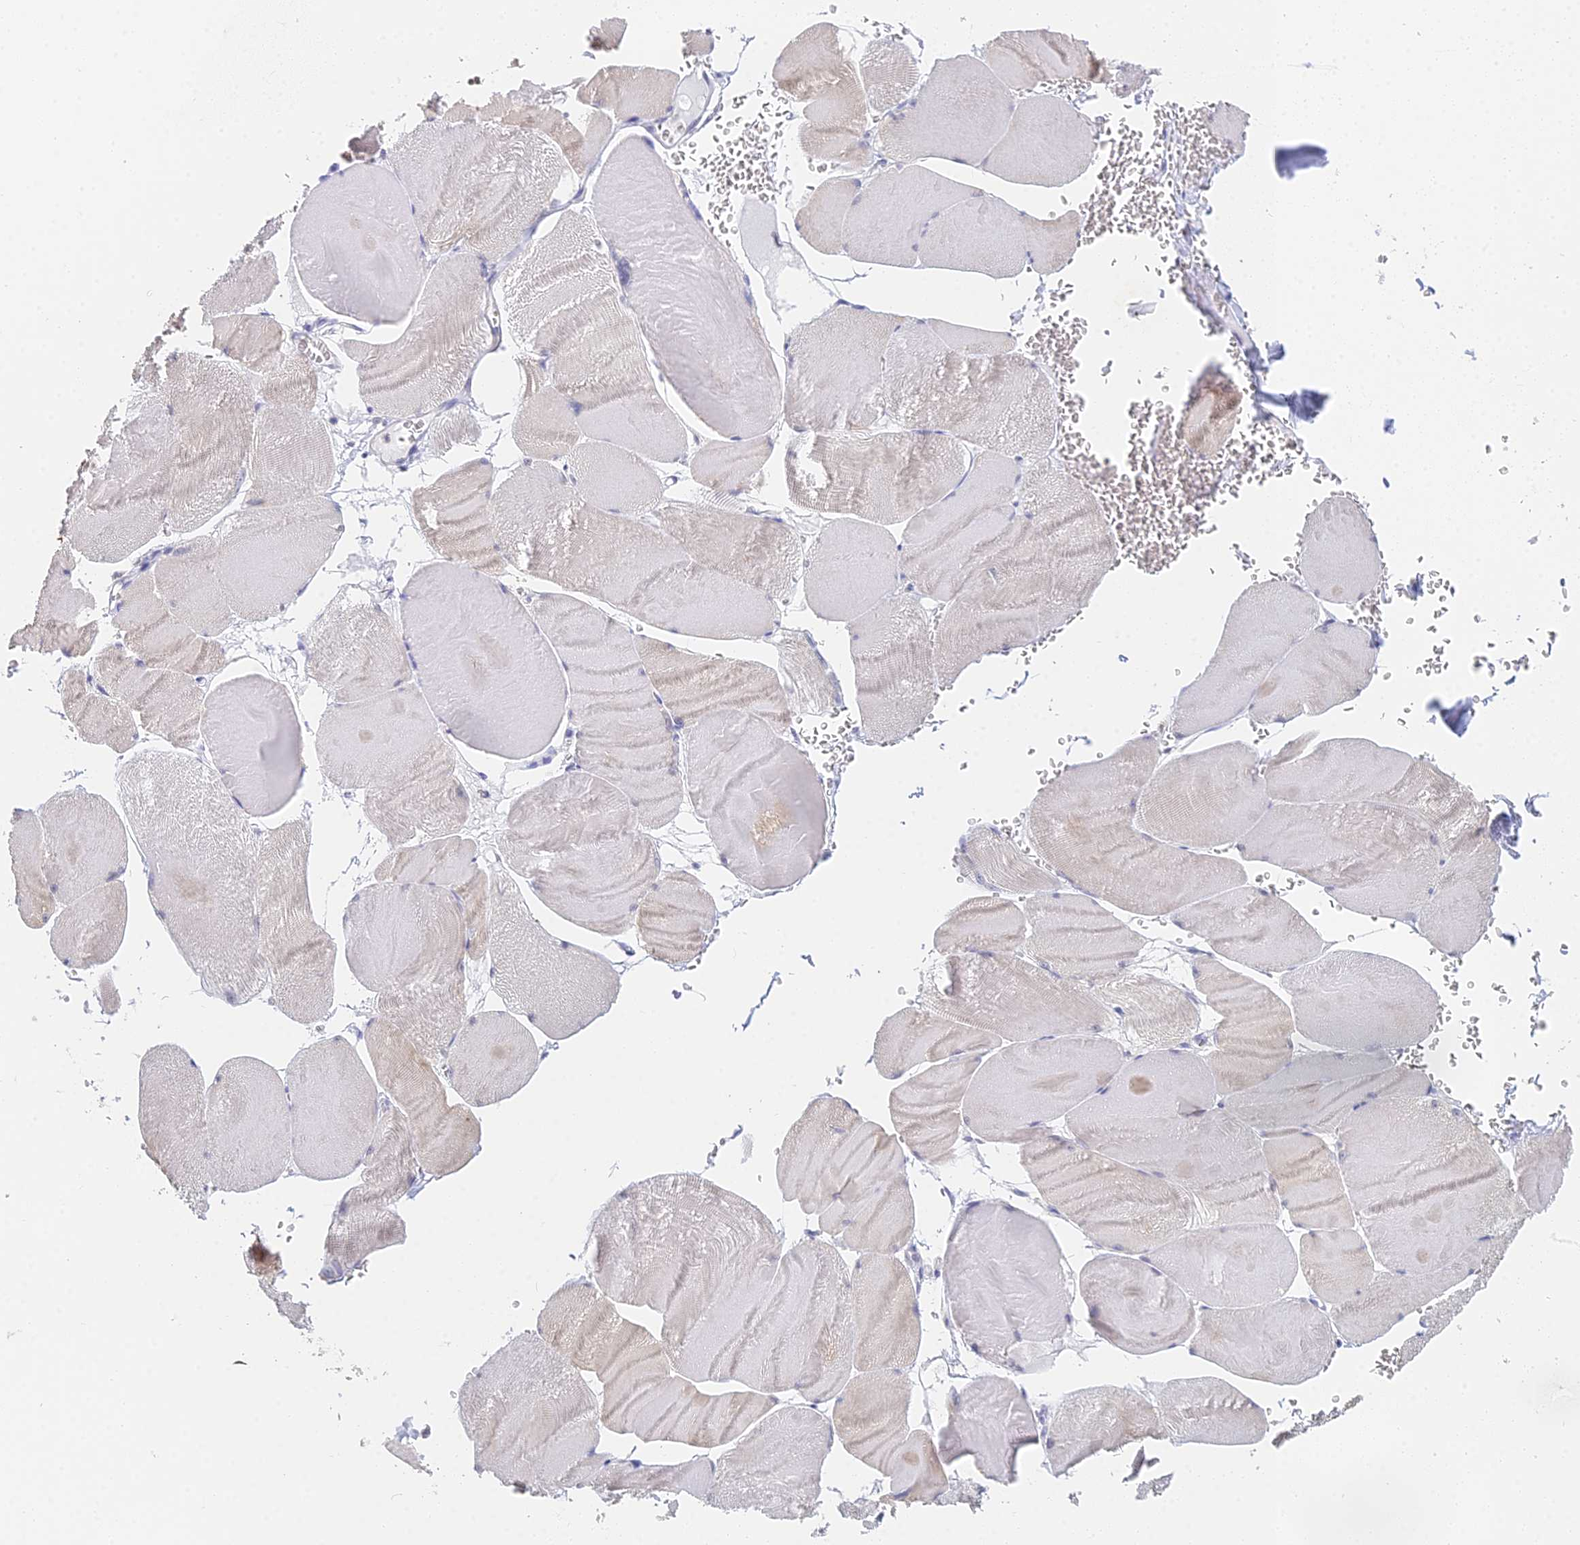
{"staining": {"intensity": "weak", "quantity": "25%-75%", "location": "cytoplasmic/membranous"}, "tissue": "skeletal muscle", "cell_type": "Myocytes", "image_type": "normal", "snomed": [{"axis": "morphology", "description": "Normal tissue, NOS"}, {"axis": "morphology", "description": "Basal cell carcinoma"}, {"axis": "topography", "description": "Skeletal muscle"}], "caption": "This image demonstrates IHC staining of benign human skeletal muscle, with low weak cytoplasmic/membranous staining in approximately 25%-75% of myocytes.", "gene": "MCM2", "patient": {"sex": "female", "age": 64}}